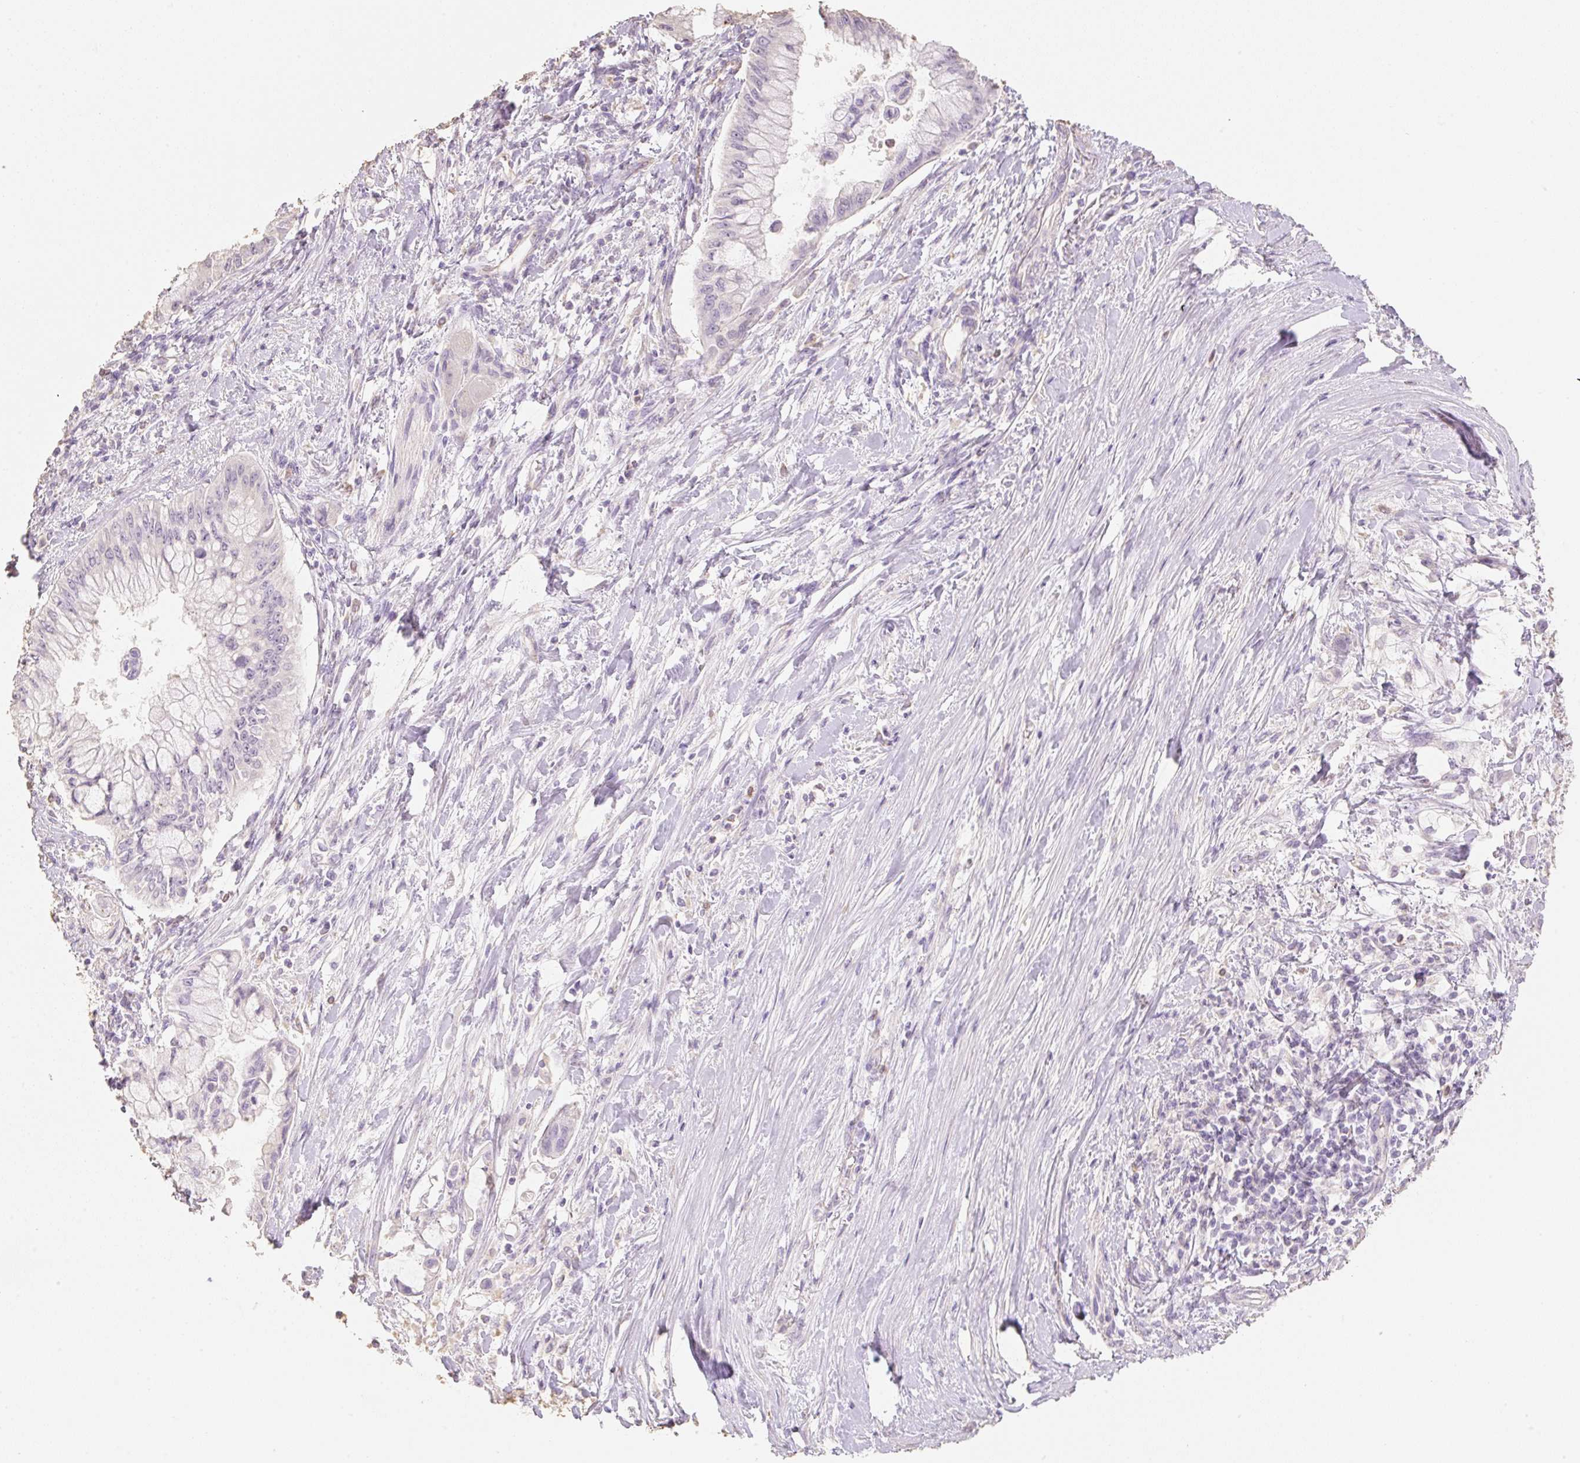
{"staining": {"intensity": "negative", "quantity": "none", "location": "none"}, "tissue": "pancreatic cancer", "cell_type": "Tumor cells", "image_type": "cancer", "snomed": [{"axis": "morphology", "description": "Adenocarcinoma, NOS"}, {"axis": "topography", "description": "Pancreas"}], "caption": "Protein analysis of pancreatic cancer (adenocarcinoma) exhibits no significant staining in tumor cells.", "gene": "MBOAT7", "patient": {"sex": "male", "age": 48}}